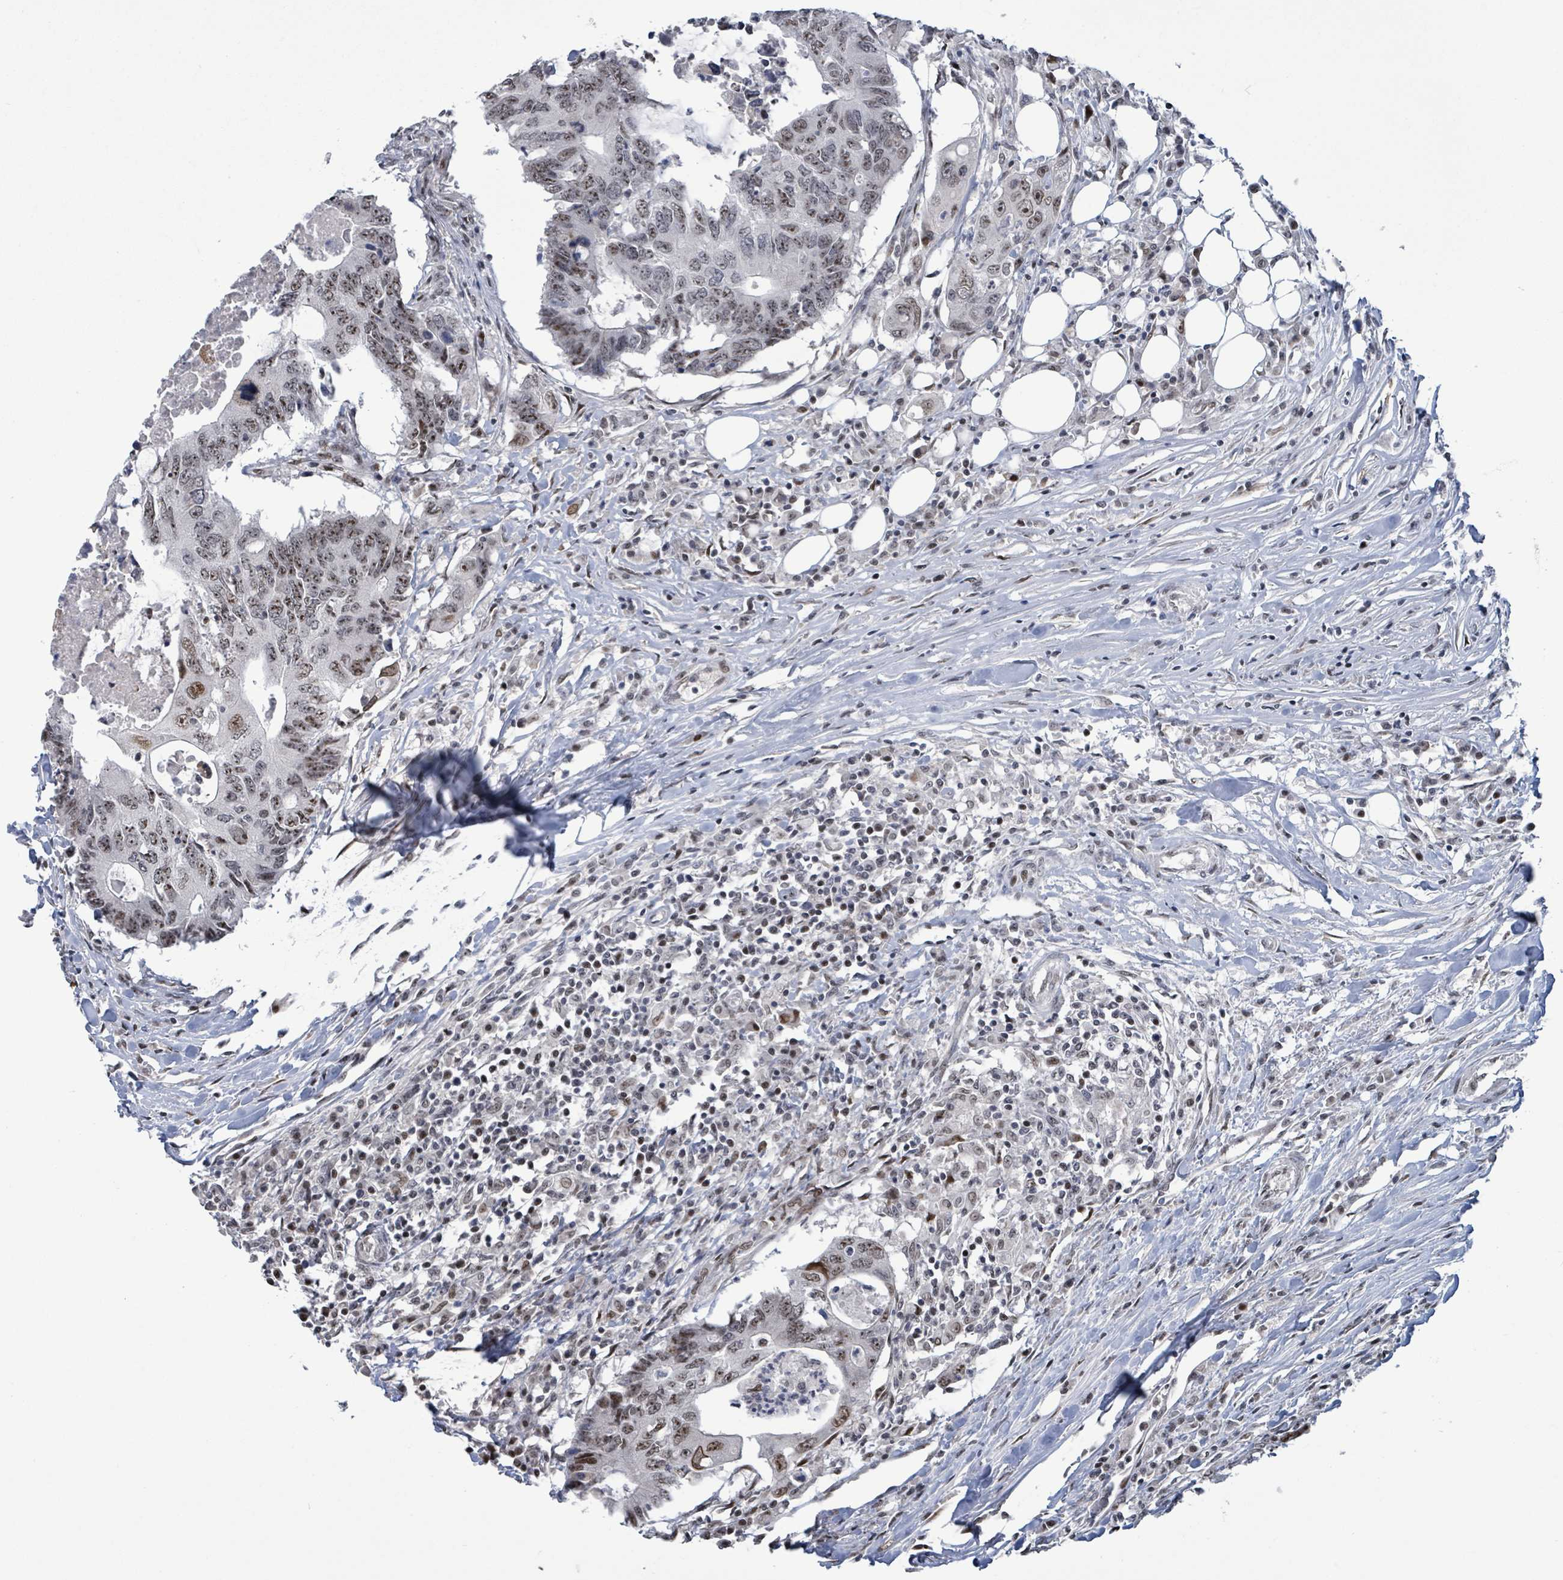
{"staining": {"intensity": "moderate", "quantity": ">75%", "location": "nuclear"}, "tissue": "colorectal cancer", "cell_type": "Tumor cells", "image_type": "cancer", "snomed": [{"axis": "morphology", "description": "Adenocarcinoma, NOS"}, {"axis": "topography", "description": "Colon"}], "caption": "The histopathology image shows staining of colorectal adenocarcinoma, revealing moderate nuclear protein expression (brown color) within tumor cells. The staining was performed using DAB (3,3'-diaminobenzidine), with brown indicating positive protein expression. Nuclei are stained blue with hematoxylin.", "gene": "RRN3", "patient": {"sex": "male", "age": 71}}